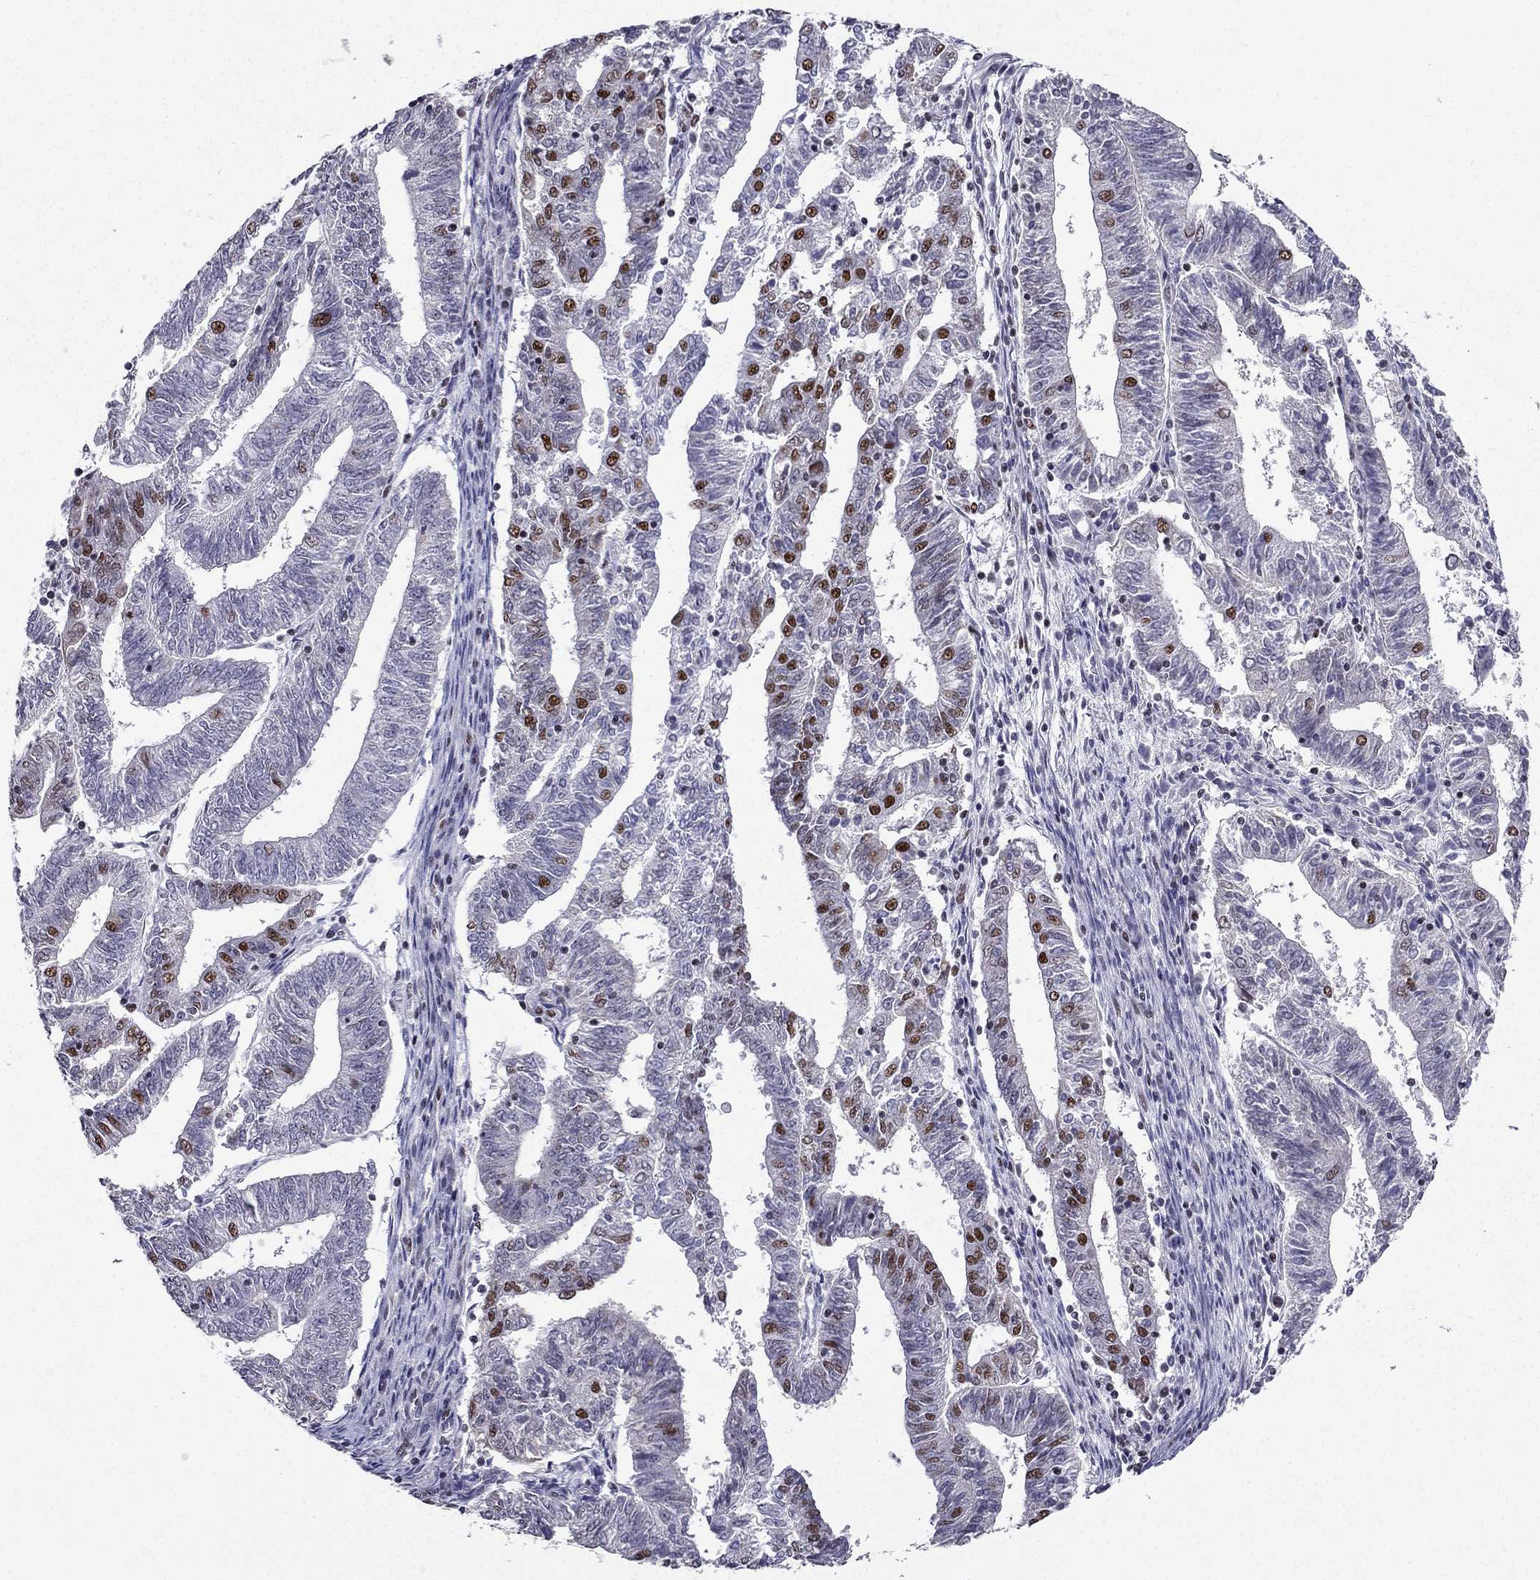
{"staining": {"intensity": "strong", "quantity": "<25%", "location": "nuclear"}, "tissue": "endometrial cancer", "cell_type": "Tumor cells", "image_type": "cancer", "snomed": [{"axis": "morphology", "description": "Adenocarcinoma, NOS"}, {"axis": "topography", "description": "Endometrium"}], "caption": "Endometrial adenocarcinoma tissue reveals strong nuclear expression in about <25% of tumor cells, visualized by immunohistochemistry.", "gene": "ZNF420", "patient": {"sex": "female", "age": 82}}